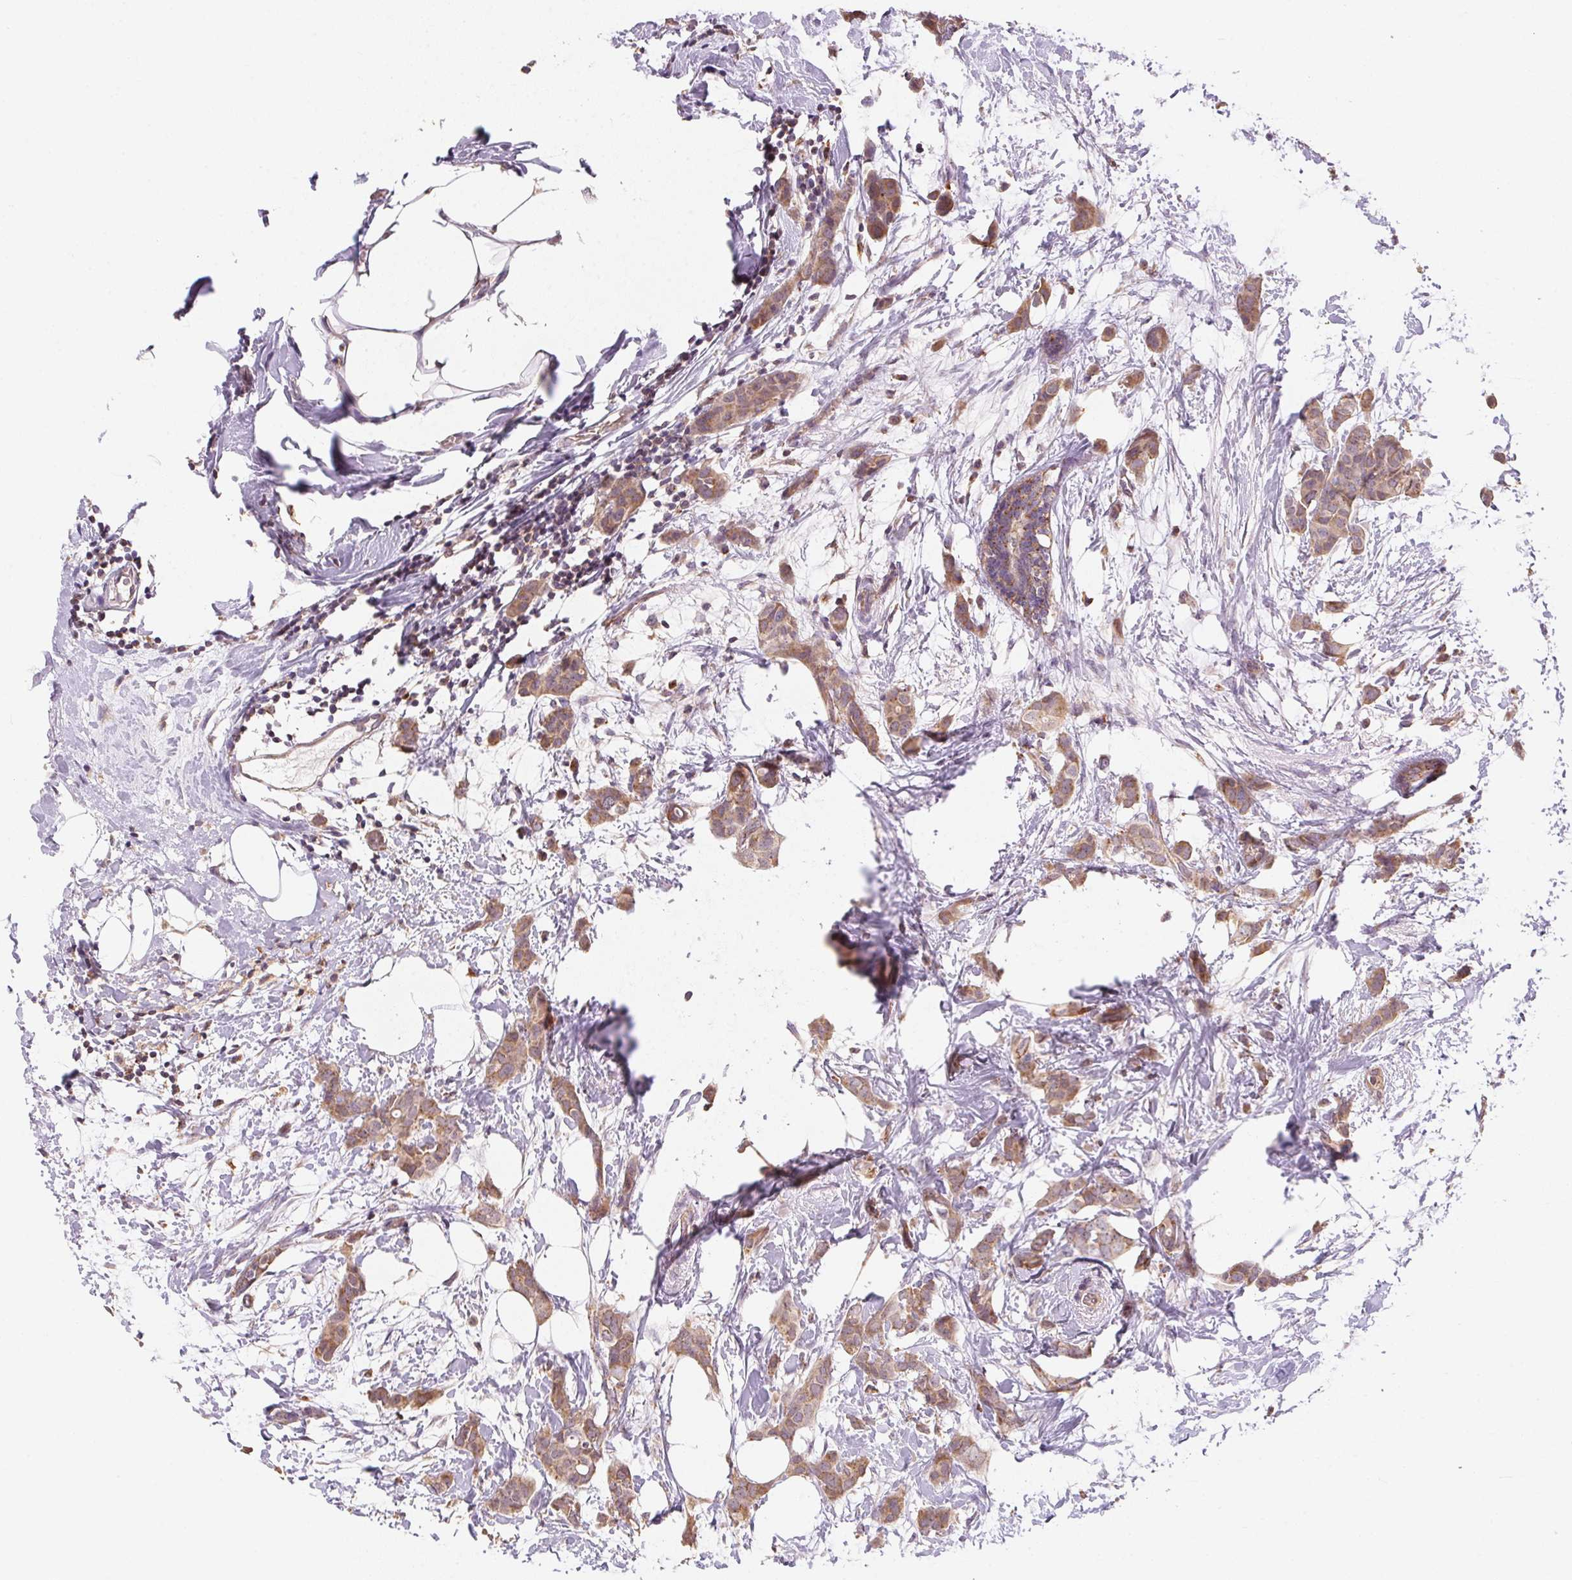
{"staining": {"intensity": "weak", "quantity": ">75%", "location": "cytoplasmic/membranous"}, "tissue": "breast cancer", "cell_type": "Tumor cells", "image_type": "cancer", "snomed": [{"axis": "morphology", "description": "Duct carcinoma"}, {"axis": "topography", "description": "Breast"}], "caption": "There is low levels of weak cytoplasmic/membranous positivity in tumor cells of breast cancer (infiltrating ductal carcinoma), as demonstrated by immunohistochemical staining (brown color).", "gene": "METTL13", "patient": {"sex": "female", "age": 62}}